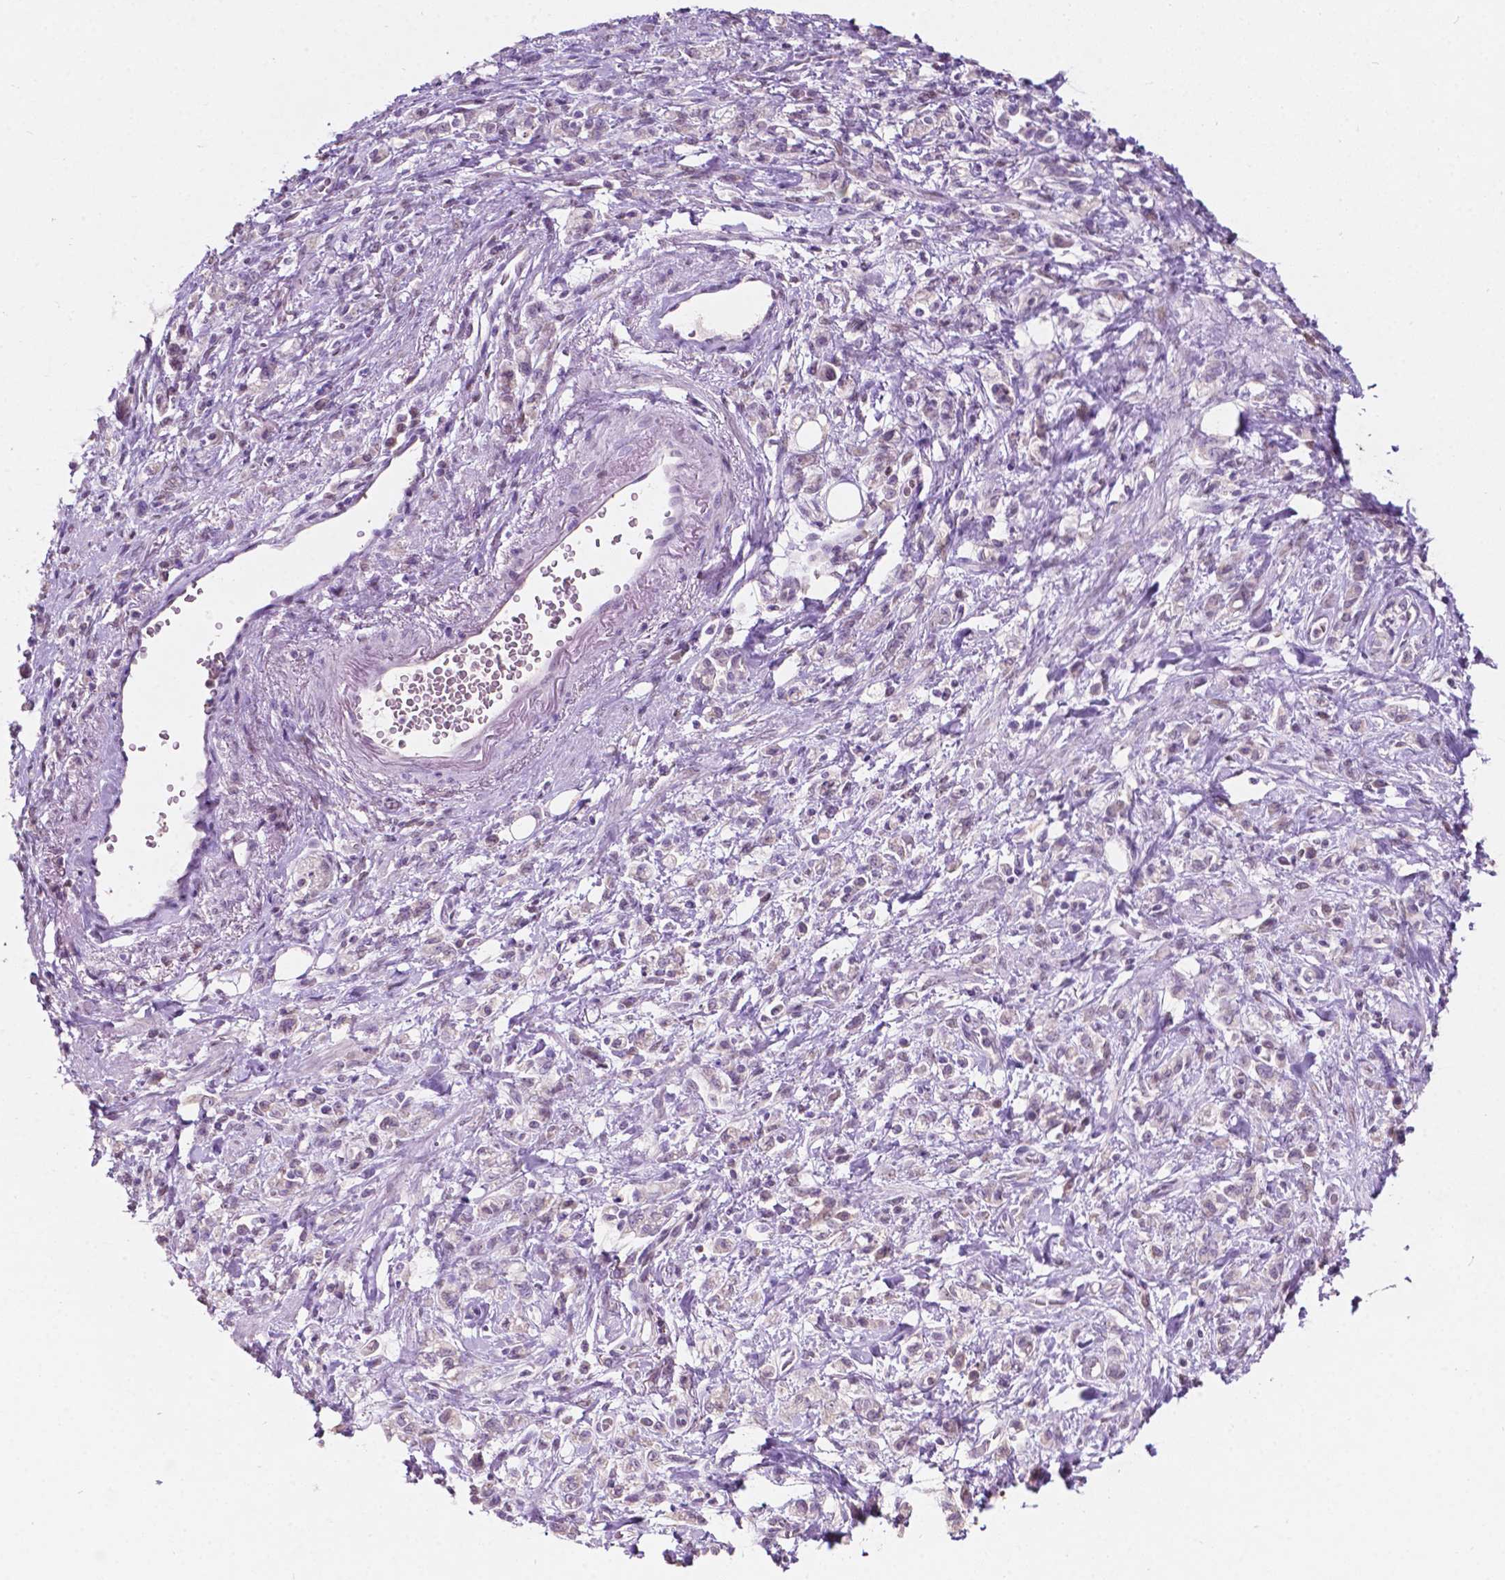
{"staining": {"intensity": "negative", "quantity": "none", "location": "none"}, "tissue": "stomach cancer", "cell_type": "Tumor cells", "image_type": "cancer", "snomed": [{"axis": "morphology", "description": "Adenocarcinoma, NOS"}, {"axis": "topography", "description": "Stomach"}], "caption": "Immunohistochemistry image of neoplastic tissue: human stomach cancer stained with DAB (3,3'-diaminobenzidine) shows no significant protein staining in tumor cells.", "gene": "TM6SF2", "patient": {"sex": "male", "age": 77}}